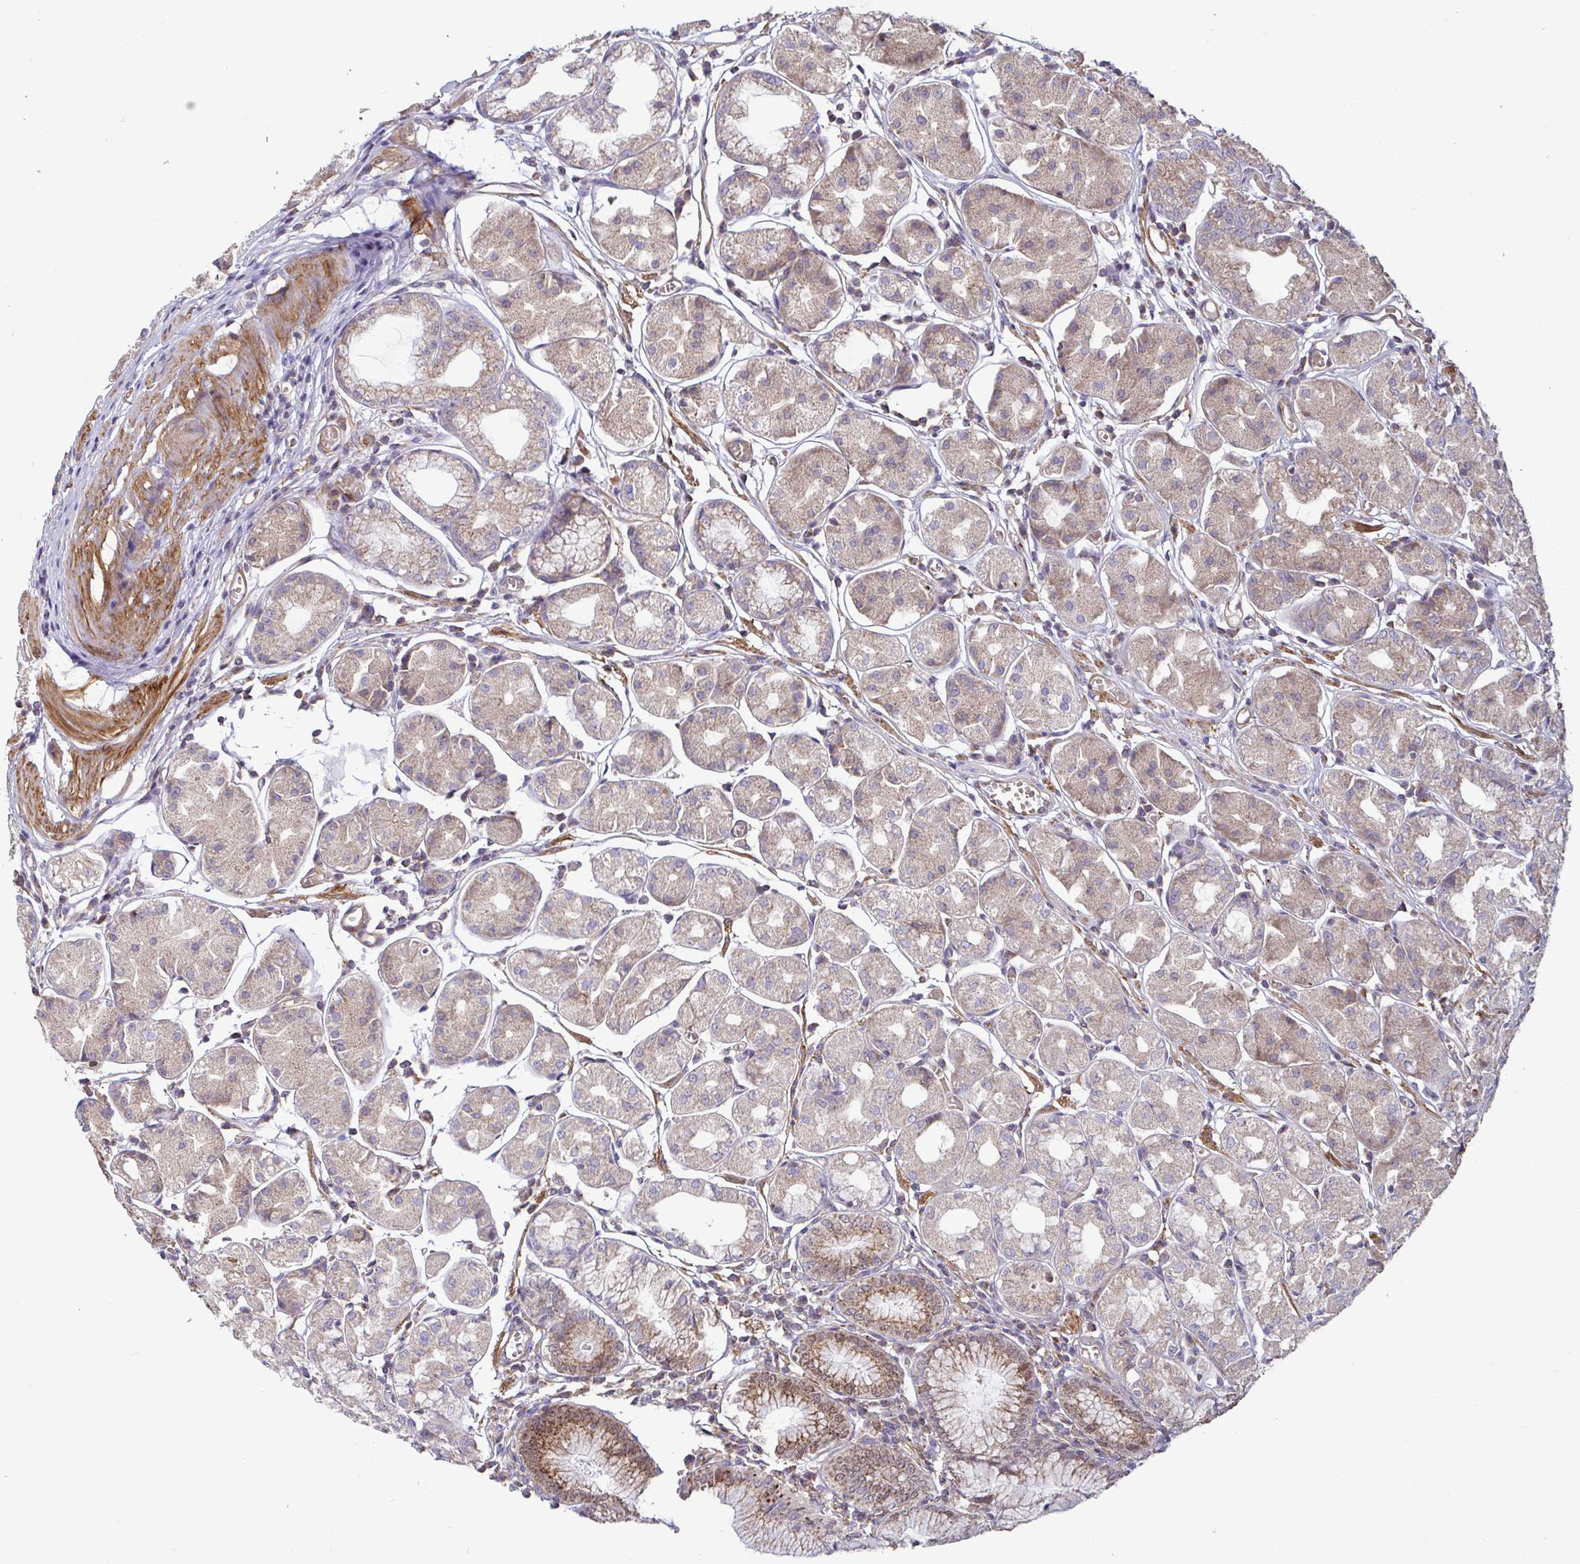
{"staining": {"intensity": "moderate", "quantity": "25%-75%", "location": "cytoplasmic/membranous"}, "tissue": "stomach", "cell_type": "Glandular cells", "image_type": "normal", "snomed": [{"axis": "morphology", "description": "Normal tissue, NOS"}, {"axis": "topography", "description": "Stomach"}], "caption": "Benign stomach was stained to show a protein in brown. There is medium levels of moderate cytoplasmic/membranous staining in about 25%-75% of glandular cells. The protein is stained brown, and the nuclei are stained in blue (DAB (3,3'-diaminobenzidine) IHC with brightfield microscopy, high magnification).", "gene": "SPRY1", "patient": {"sex": "male", "age": 55}}